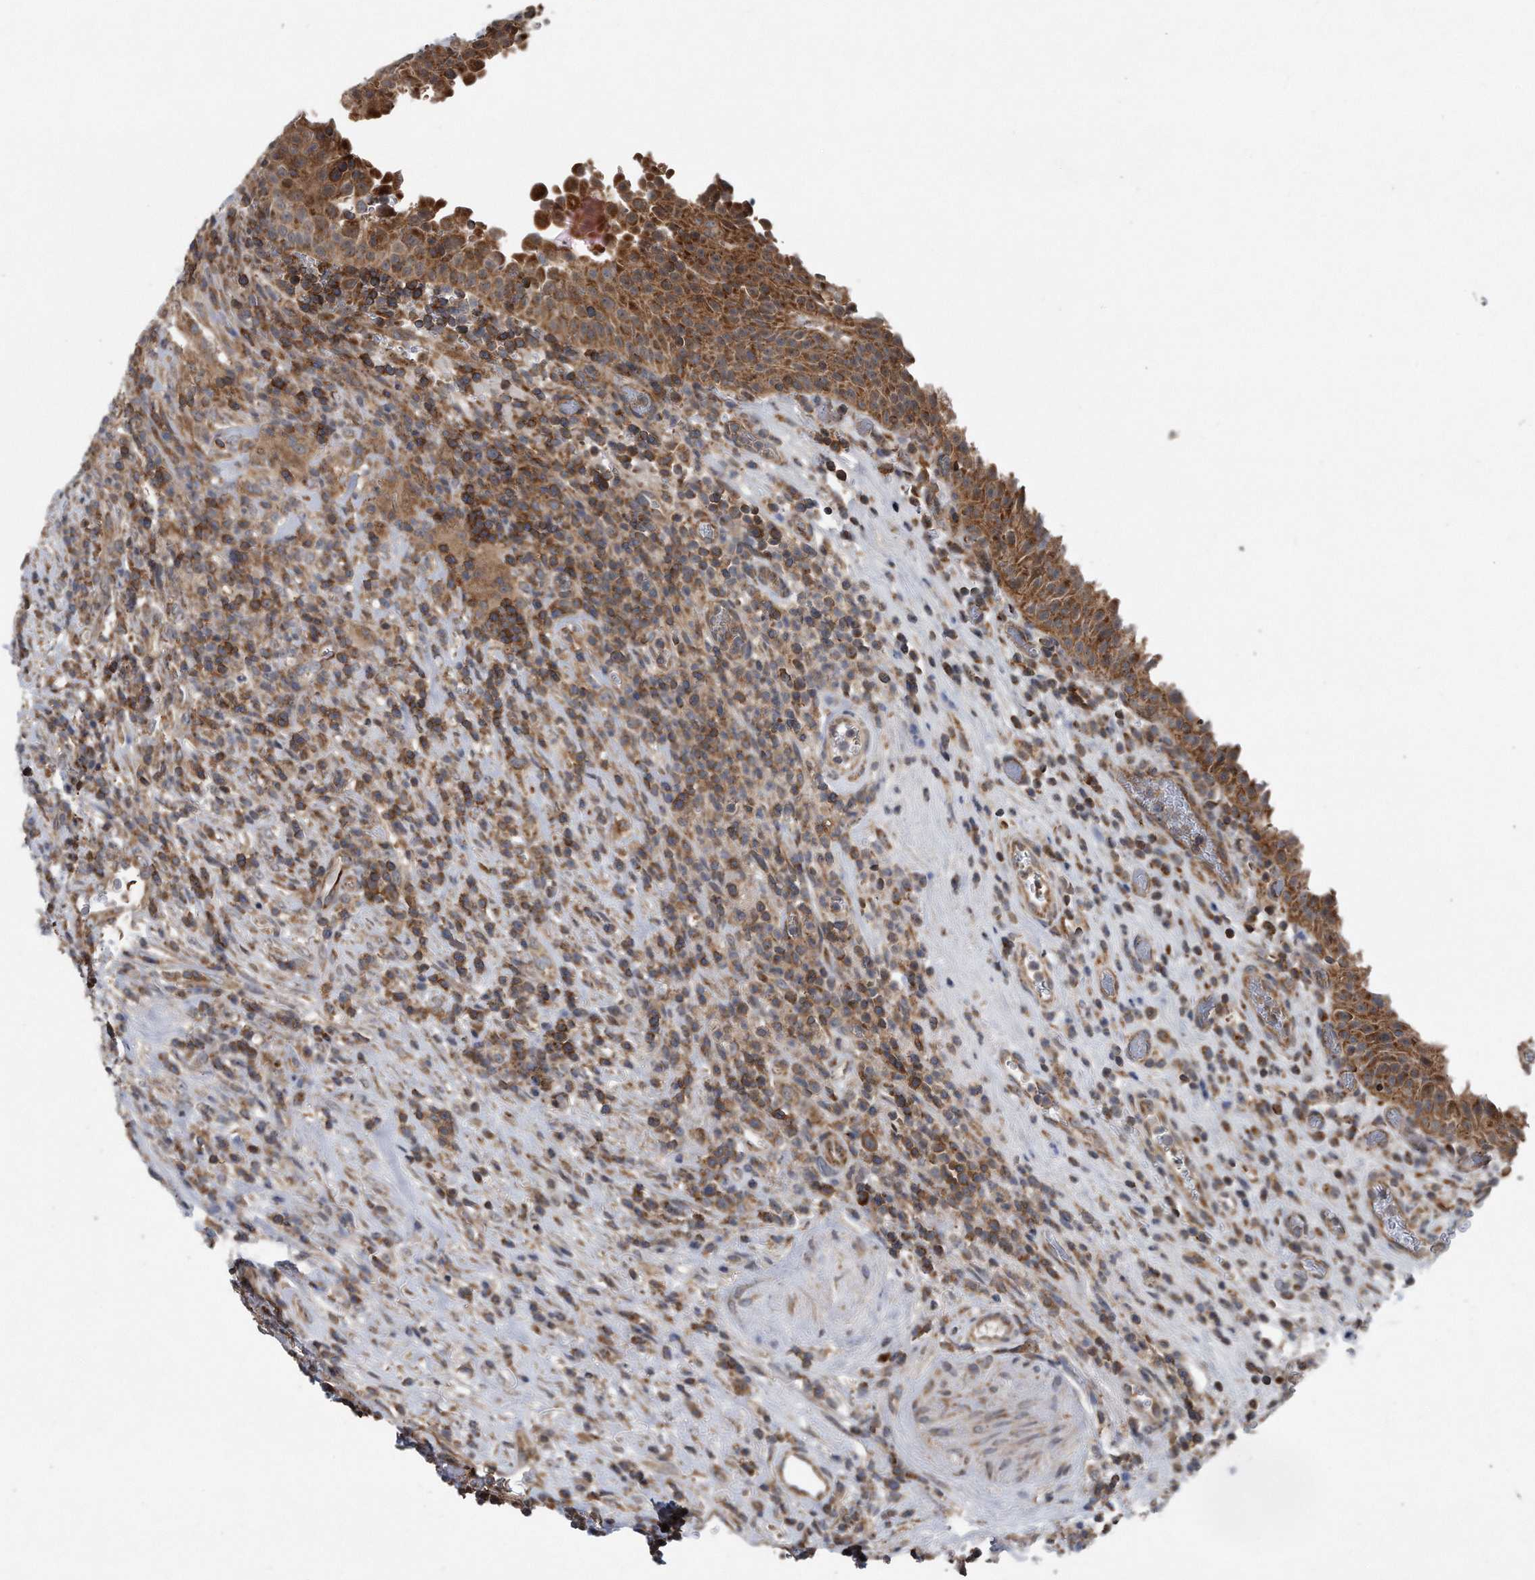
{"staining": {"intensity": "moderate", "quantity": ">75%", "location": "cytoplasmic/membranous"}, "tissue": "urinary bladder", "cell_type": "Urothelial cells", "image_type": "normal", "snomed": [{"axis": "morphology", "description": "Normal tissue, NOS"}, {"axis": "morphology", "description": "Inflammation, NOS"}, {"axis": "topography", "description": "Urinary bladder"}], "caption": "The immunohistochemical stain labels moderate cytoplasmic/membranous staining in urothelial cells of benign urinary bladder.", "gene": "ALPK2", "patient": {"sex": "female", "age": 75}}